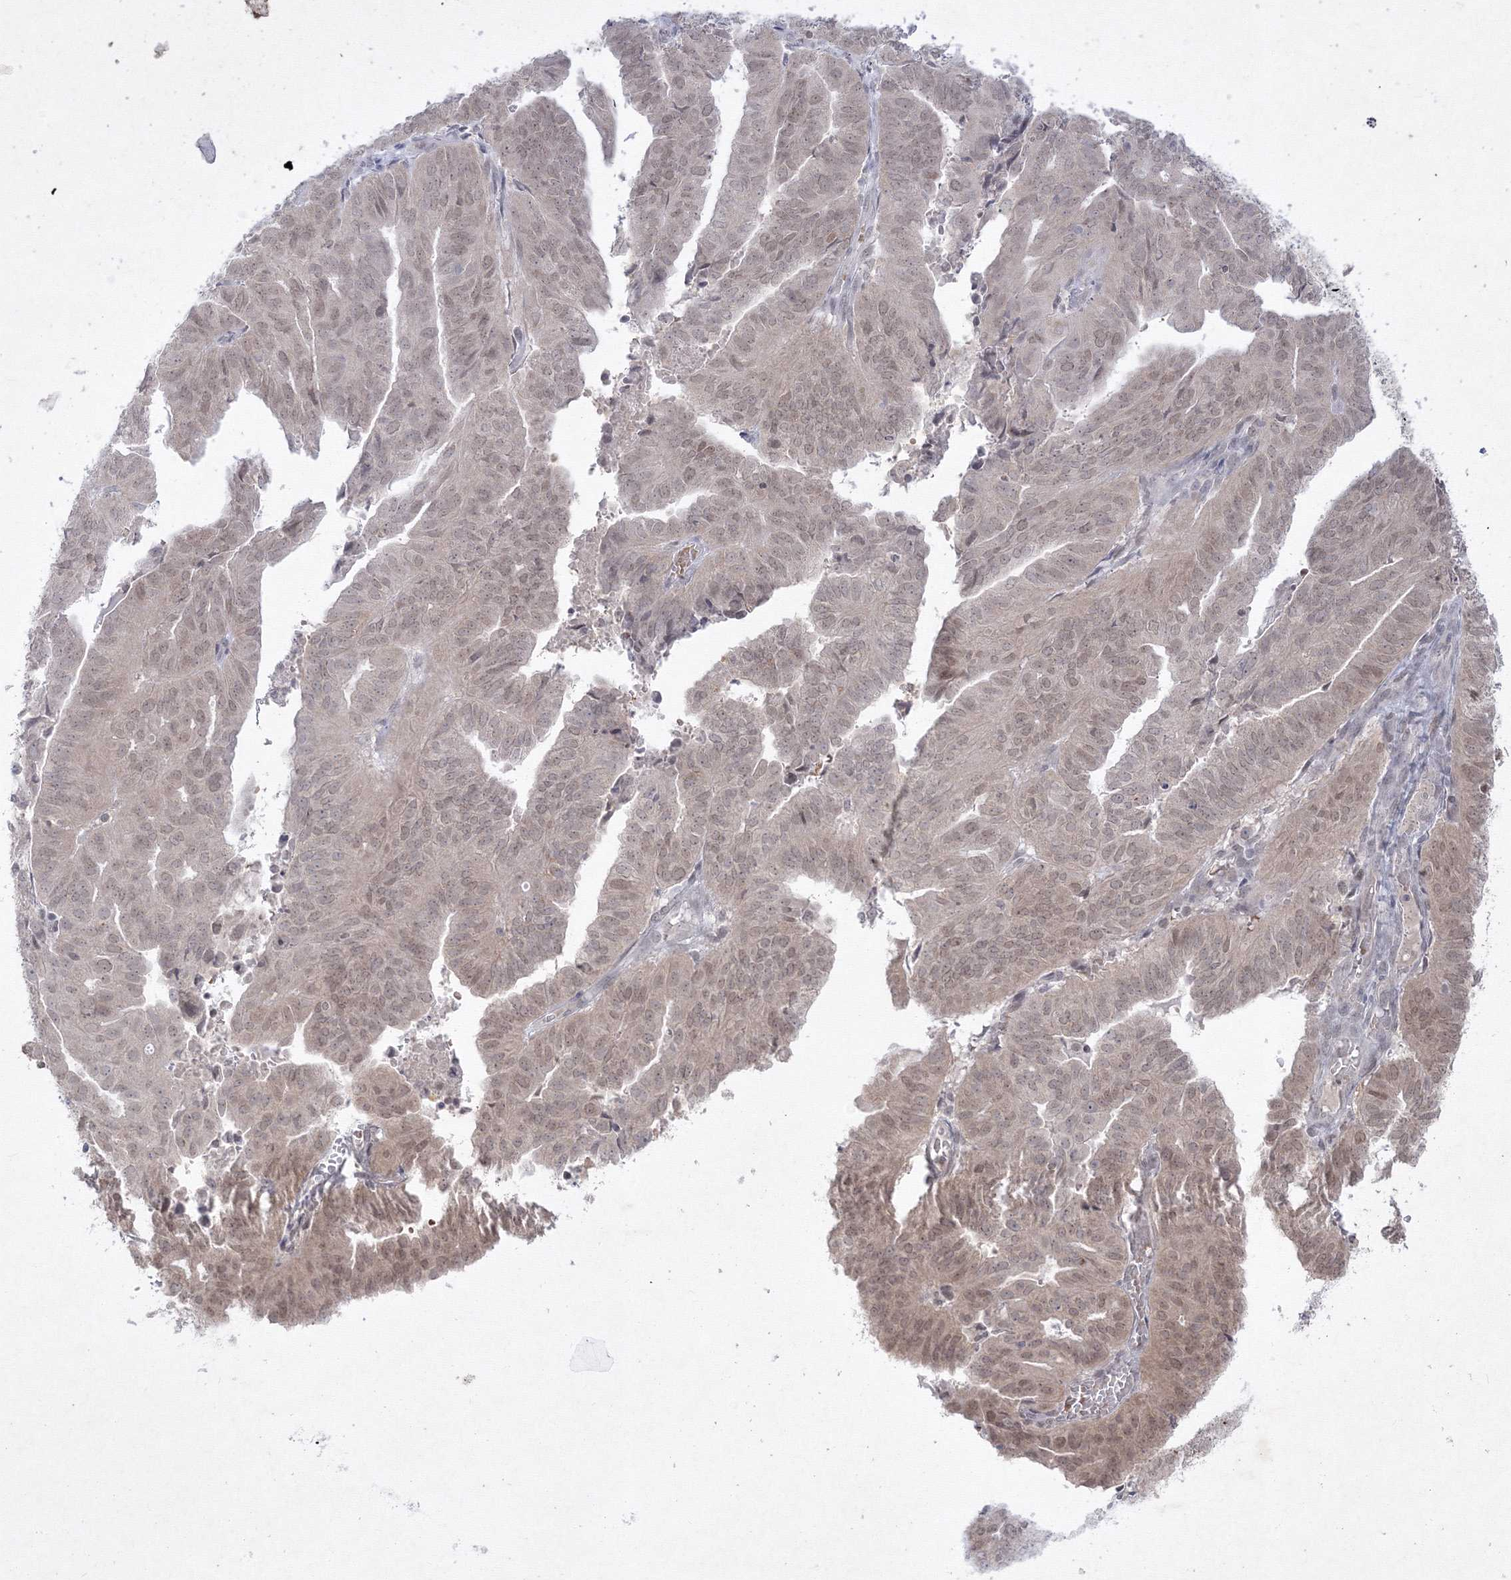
{"staining": {"intensity": "moderate", "quantity": ">75%", "location": "cytoplasmic/membranous,nuclear"}, "tissue": "endometrial cancer", "cell_type": "Tumor cells", "image_type": "cancer", "snomed": [{"axis": "morphology", "description": "Adenocarcinoma, NOS"}, {"axis": "topography", "description": "Uterus"}], "caption": "Immunohistochemical staining of human endometrial cancer (adenocarcinoma) reveals moderate cytoplasmic/membranous and nuclear protein expression in about >75% of tumor cells. (DAB IHC, brown staining for protein, blue staining for nuclei).", "gene": "NXPE3", "patient": {"sex": "female", "age": 77}}